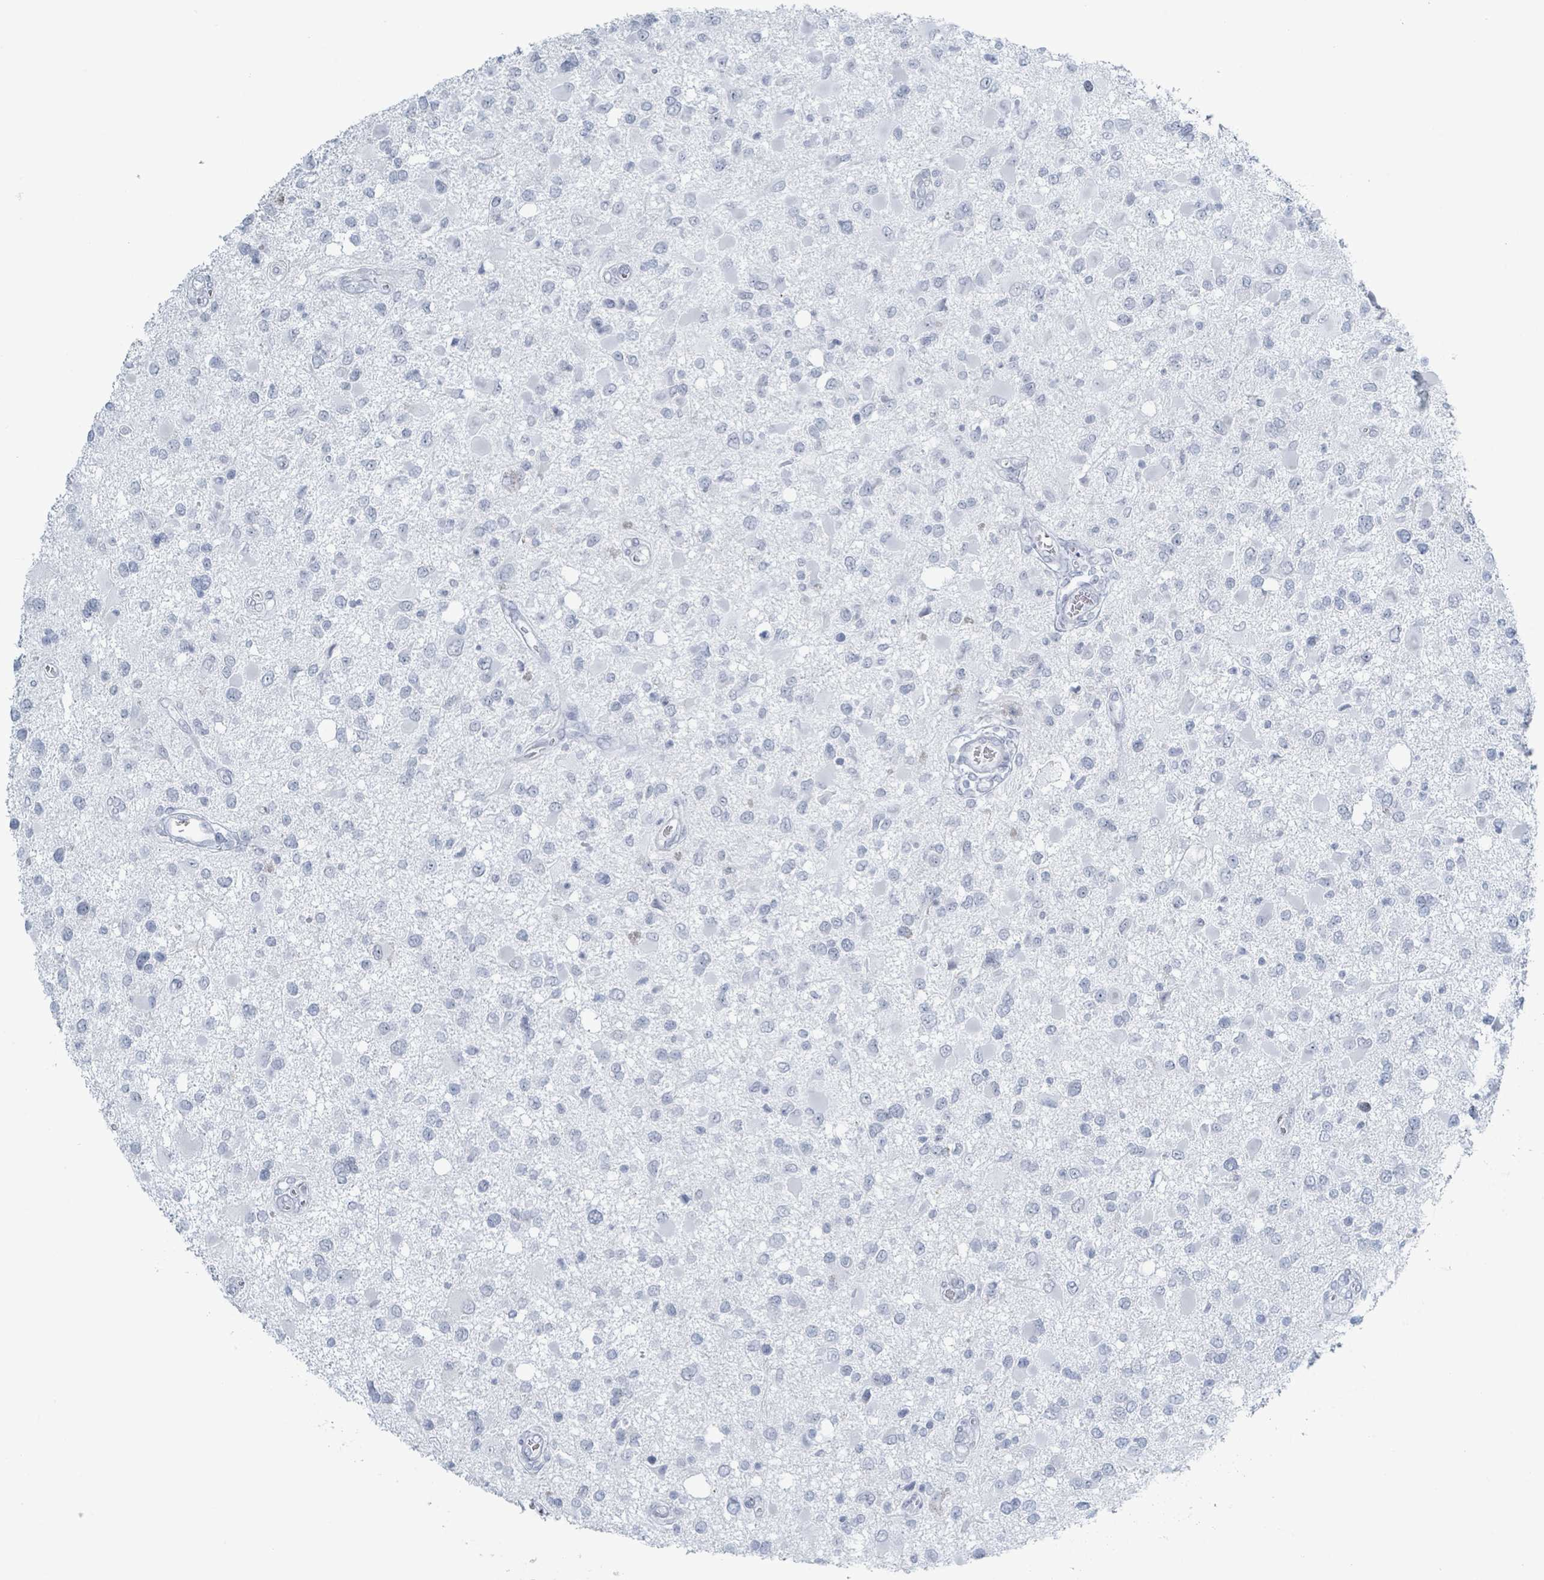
{"staining": {"intensity": "negative", "quantity": "none", "location": "none"}, "tissue": "glioma", "cell_type": "Tumor cells", "image_type": "cancer", "snomed": [{"axis": "morphology", "description": "Glioma, malignant, High grade"}, {"axis": "topography", "description": "Brain"}], "caption": "Tumor cells are negative for protein expression in human malignant glioma (high-grade).", "gene": "GPR15LG", "patient": {"sex": "male", "age": 53}}